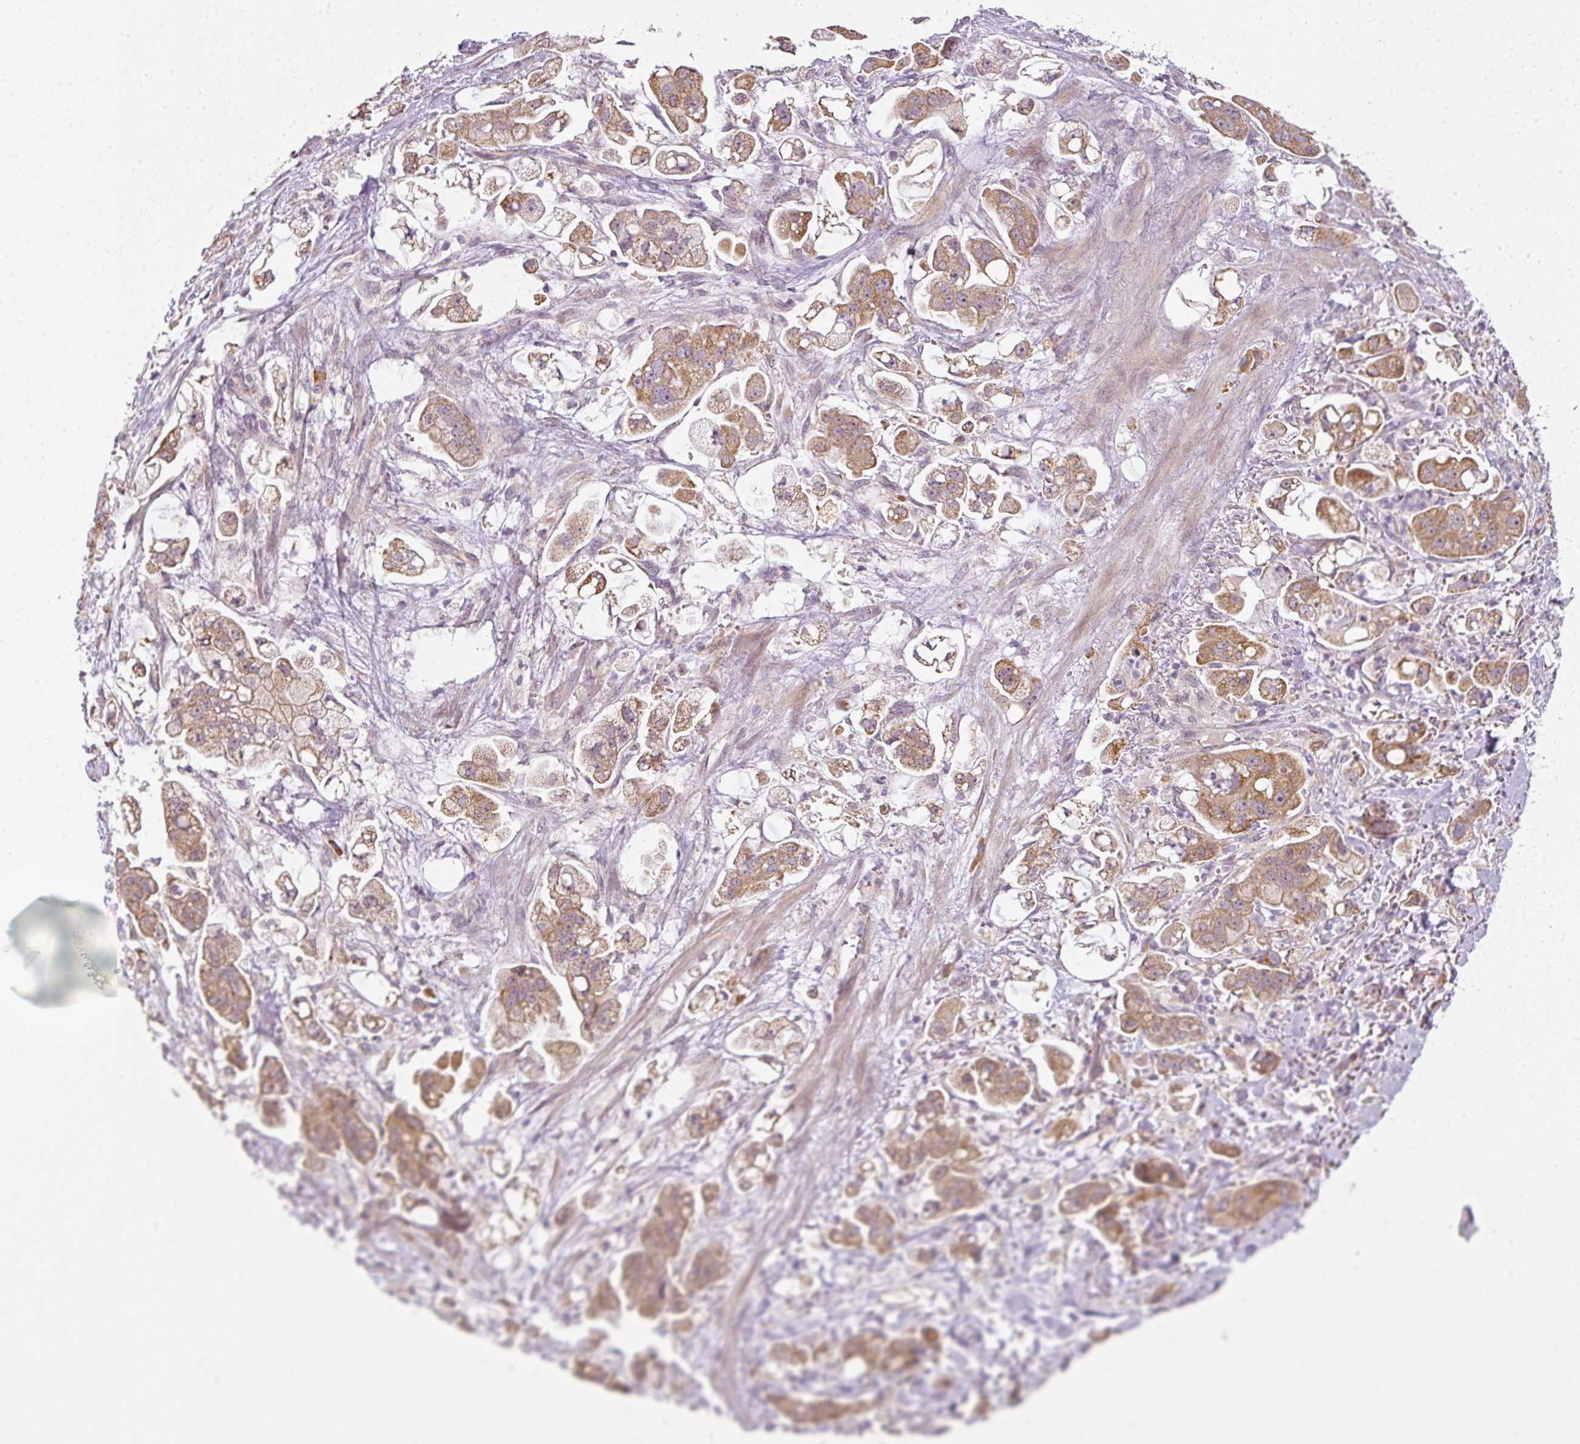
{"staining": {"intensity": "moderate", "quantity": ">75%", "location": "cytoplasmic/membranous"}, "tissue": "stomach cancer", "cell_type": "Tumor cells", "image_type": "cancer", "snomed": [{"axis": "morphology", "description": "Adenocarcinoma, NOS"}, {"axis": "topography", "description": "Stomach"}], "caption": "IHC image of neoplastic tissue: stomach cancer (adenocarcinoma) stained using immunohistochemistry (IHC) demonstrates medium levels of moderate protein expression localized specifically in the cytoplasmic/membranous of tumor cells, appearing as a cytoplasmic/membranous brown color.", "gene": "LY75", "patient": {"sex": "male", "age": 62}}